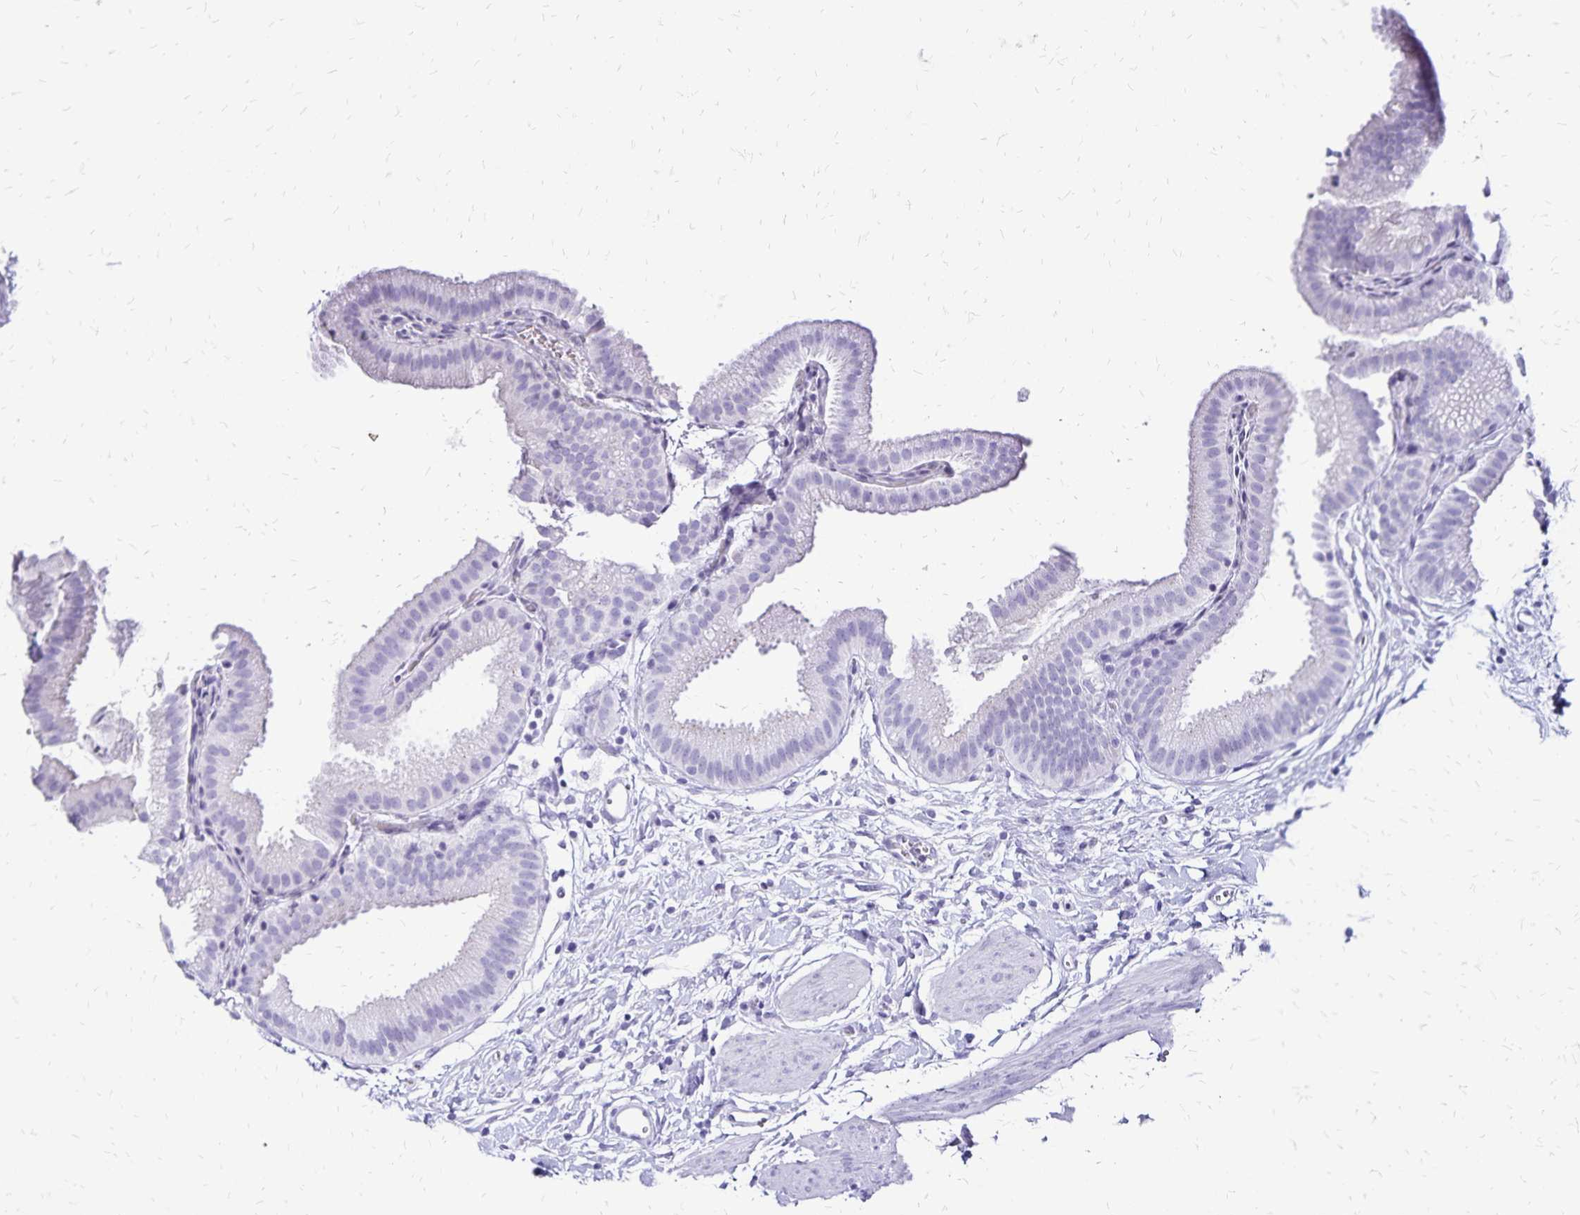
{"staining": {"intensity": "negative", "quantity": "none", "location": "none"}, "tissue": "gallbladder", "cell_type": "Glandular cells", "image_type": "normal", "snomed": [{"axis": "morphology", "description": "Normal tissue, NOS"}, {"axis": "topography", "description": "Gallbladder"}], "caption": "Immunohistochemical staining of normal gallbladder exhibits no significant positivity in glandular cells. (DAB (3,3'-diaminobenzidine) immunohistochemistry visualized using brightfield microscopy, high magnification).", "gene": "LIN28B", "patient": {"sex": "female", "age": 63}}